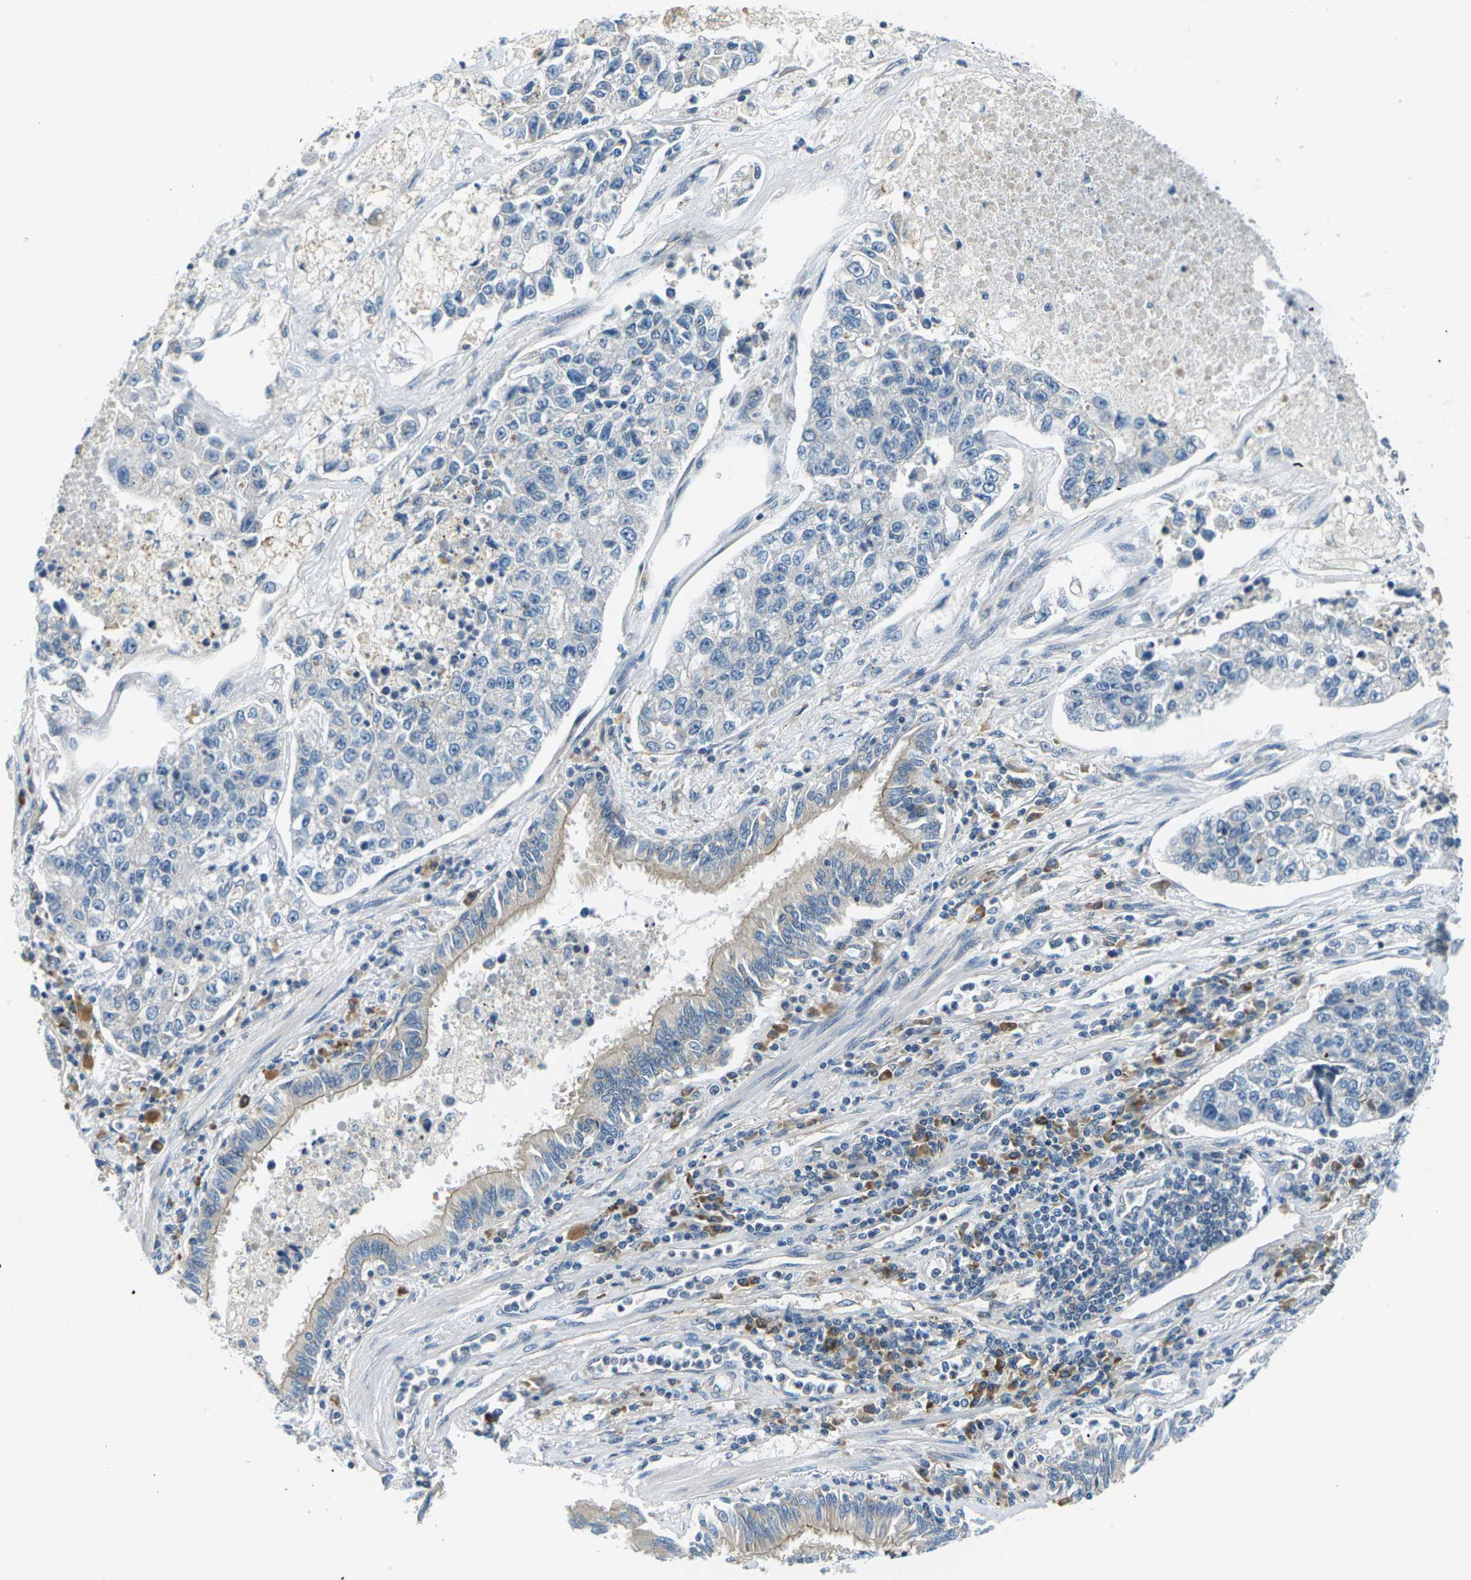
{"staining": {"intensity": "negative", "quantity": "none", "location": "none"}, "tissue": "lung cancer", "cell_type": "Tumor cells", "image_type": "cancer", "snomed": [{"axis": "morphology", "description": "Adenocarcinoma, NOS"}, {"axis": "topography", "description": "Lung"}], "caption": "The IHC micrograph has no significant staining in tumor cells of lung cancer tissue.", "gene": "SLC13A3", "patient": {"sex": "male", "age": 49}}